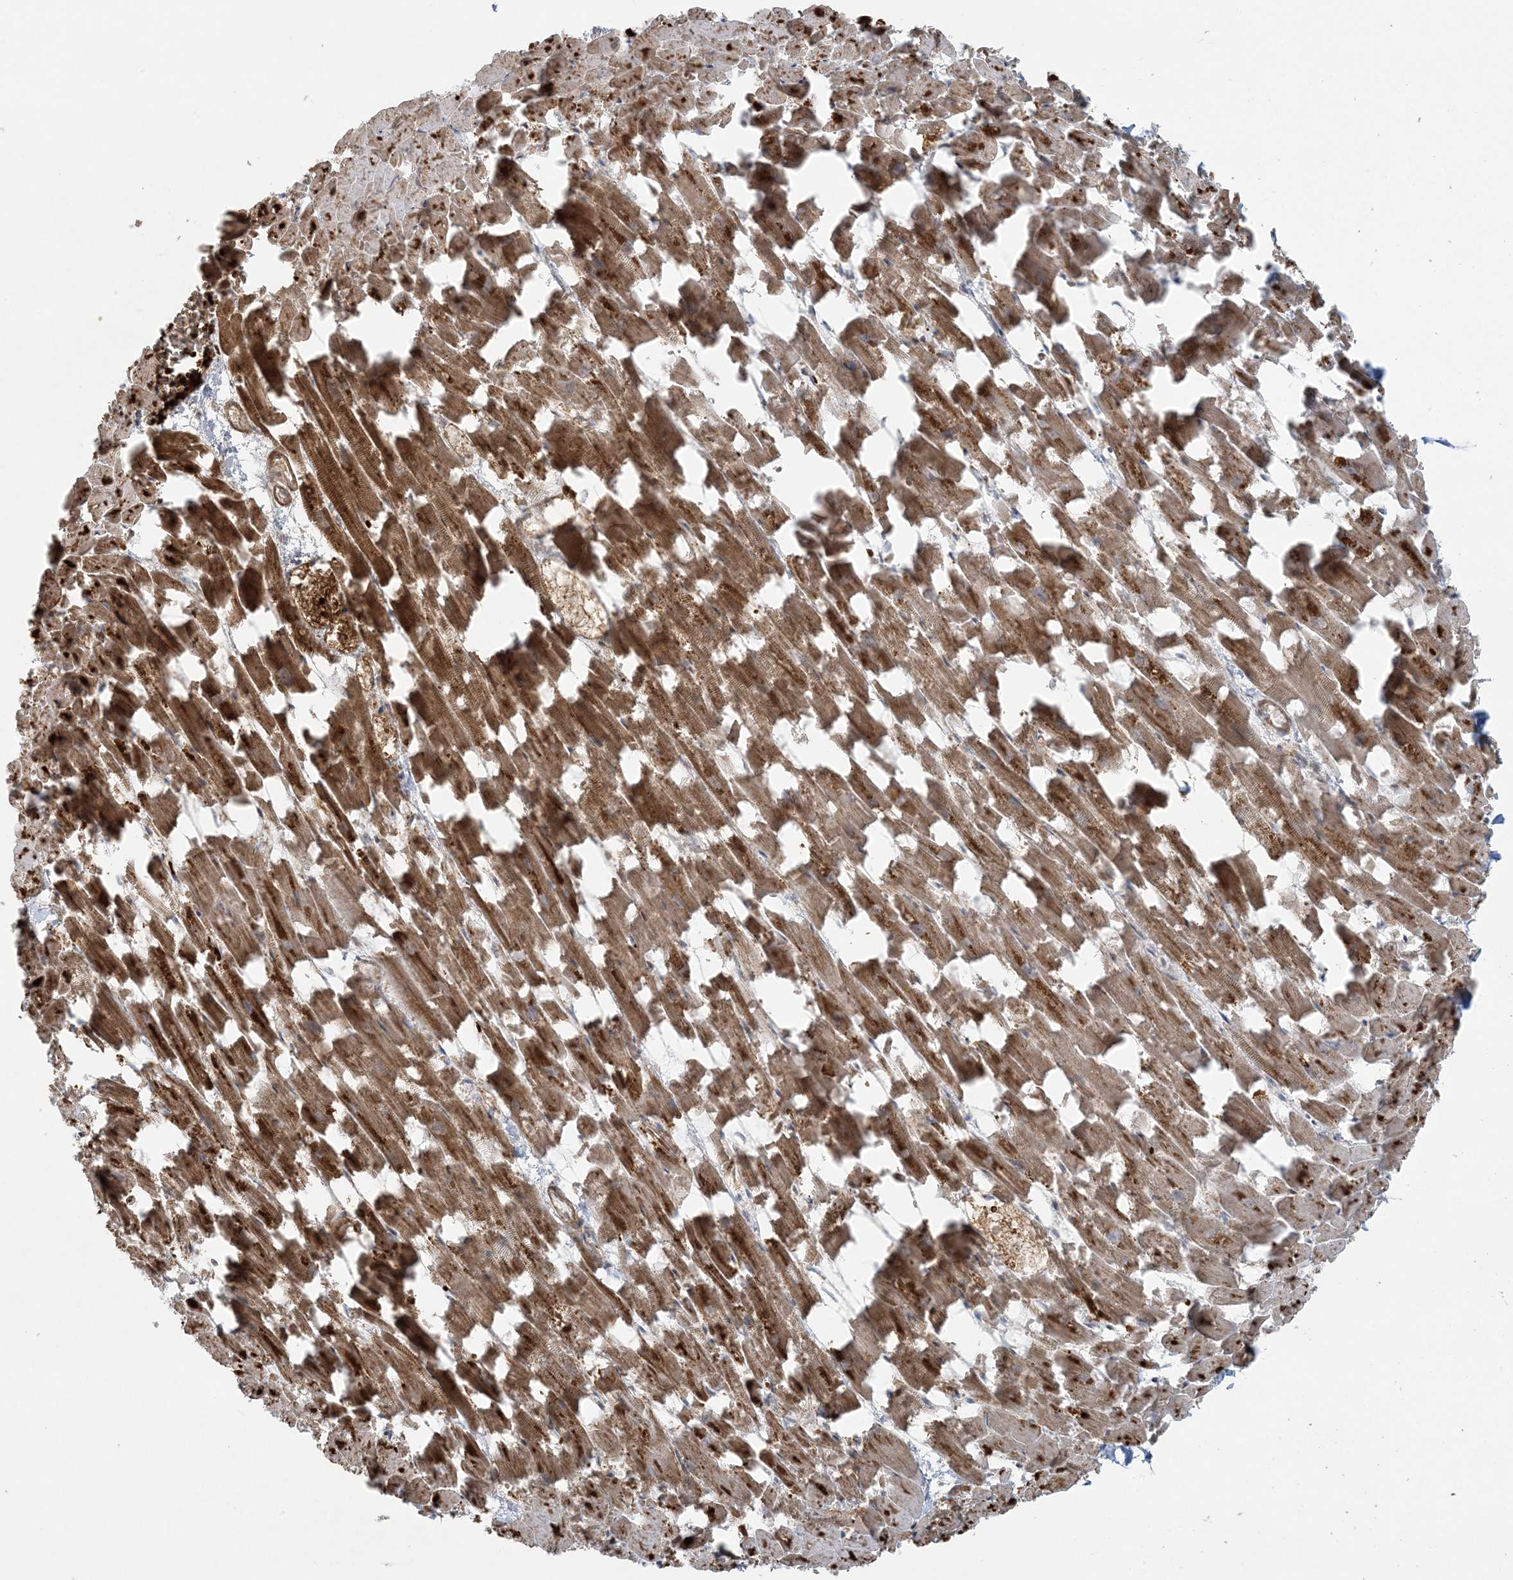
{"staining": {"intensity": "strong", "quantity": ">75%", "location": "cytoplasmic/membranous"}, "tissue": "heart muscle", "cell_type": "Cardiomyocytes", "image_type": "normal", "snomed": [{"axis": "morphology", "description": "Normal tissue, NOS"}, {"axis": "topography", "description": "Heart"}], "caption": "The micrograph shows immunohistochemical staining of normal heart muscle. There is strong cytoplasmic/membranous staining is appreciated in approximately >75% of cardiomyocytes.", "gene": "PIK3R4", "patient": {"sex": "female", "age": 64}}